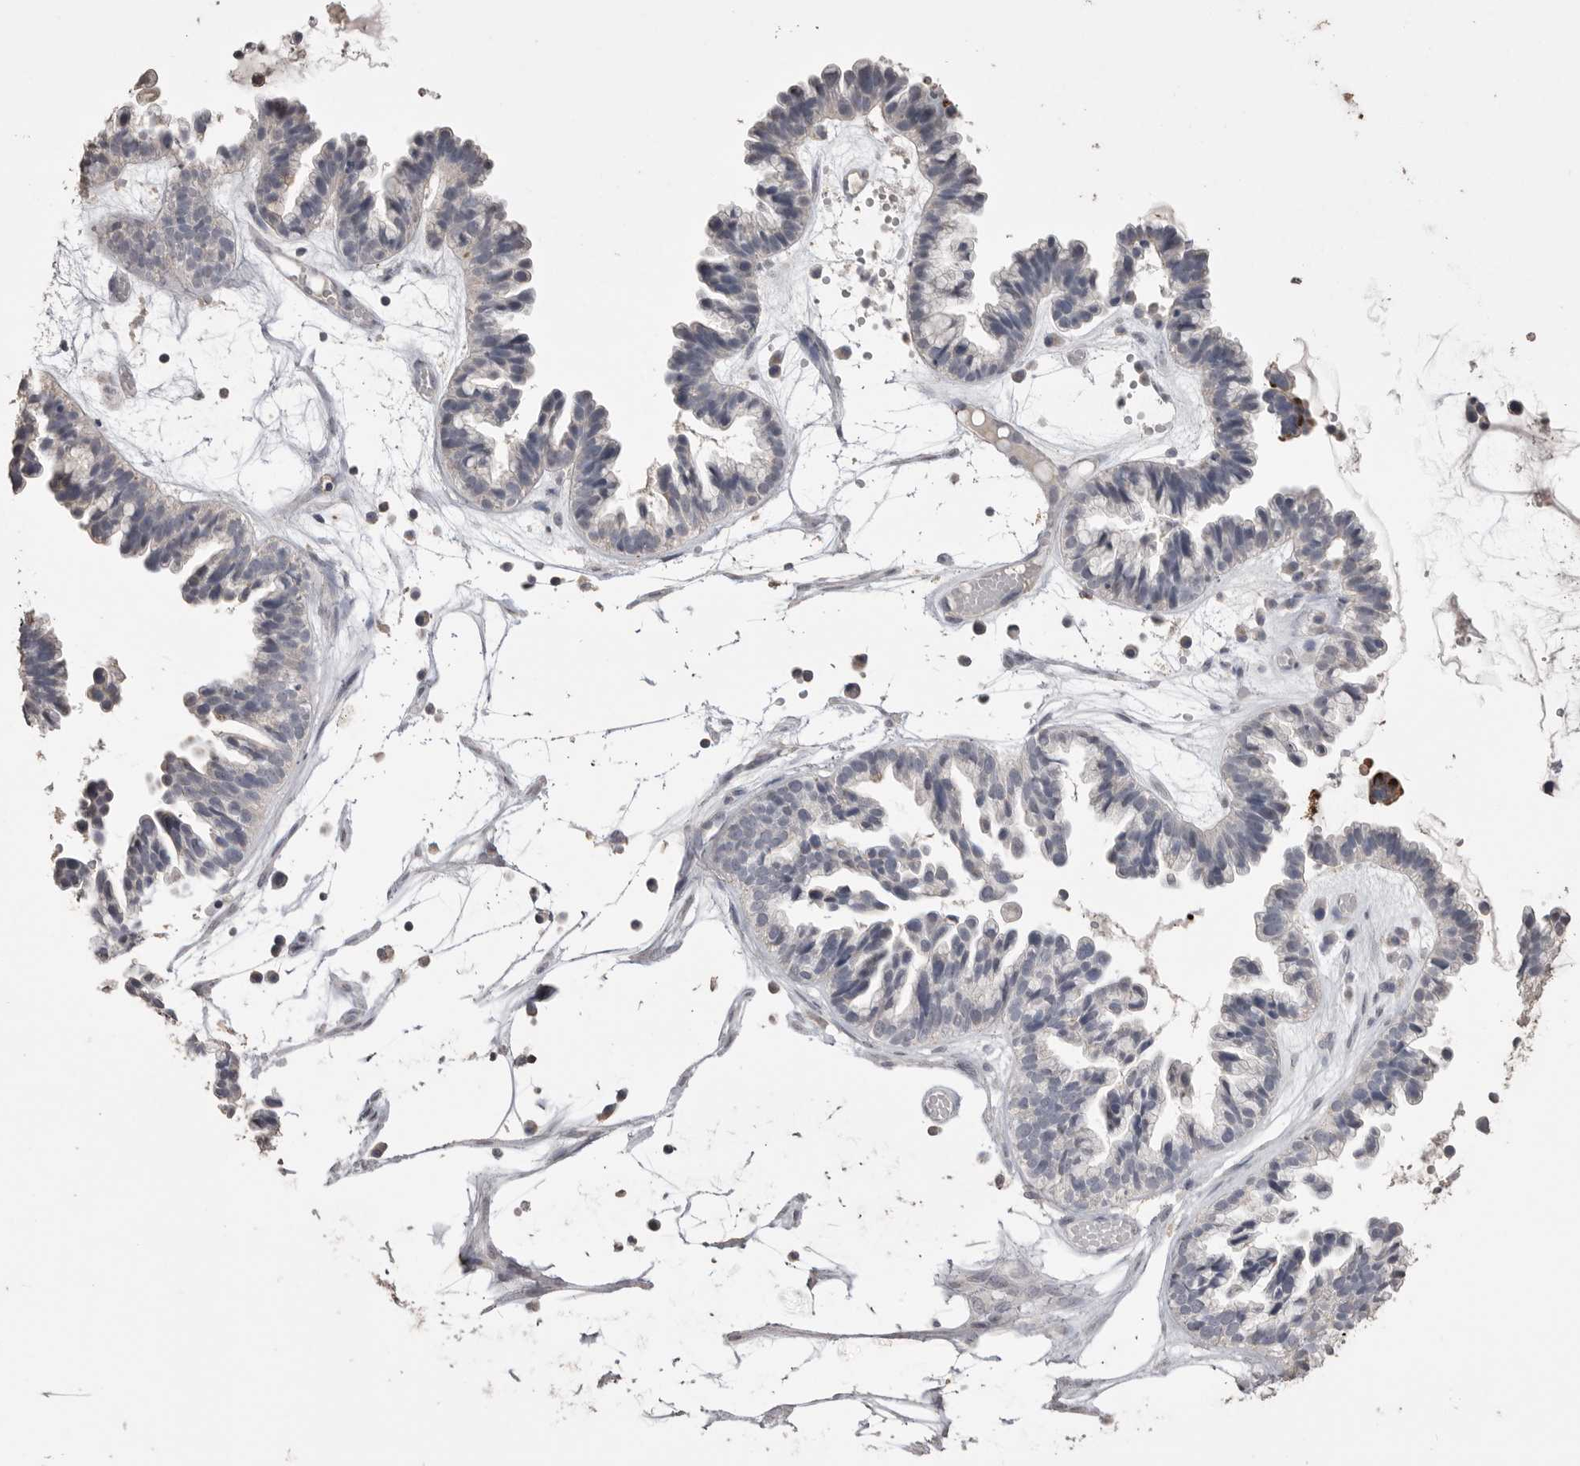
{"staining": {"intensity": "negative", "quantity": "none", "location": "none"}, "tissue": "ovarian cancer", "cell_type": "Tumor cells", "image_type": "cancer", "snomed": [{"axis": "morphology", "description": "Cystadenocarcinoma, serous, NOS"}, {"axis": "topography", "description": "Ovary"}], "caption": "This is a histopathology image of immunohistochemistry (IHC) staining of ovarian serous cystadenocarcinoma, which shows no expression in tumor cells. The staining is performed using DAB (3,3'-diaminobenzidine) brown chromogen with nuclei counter-stained in using hematoxylin.", "gene": "MMP7", "patient": {"sex": "female", "age": 56}}